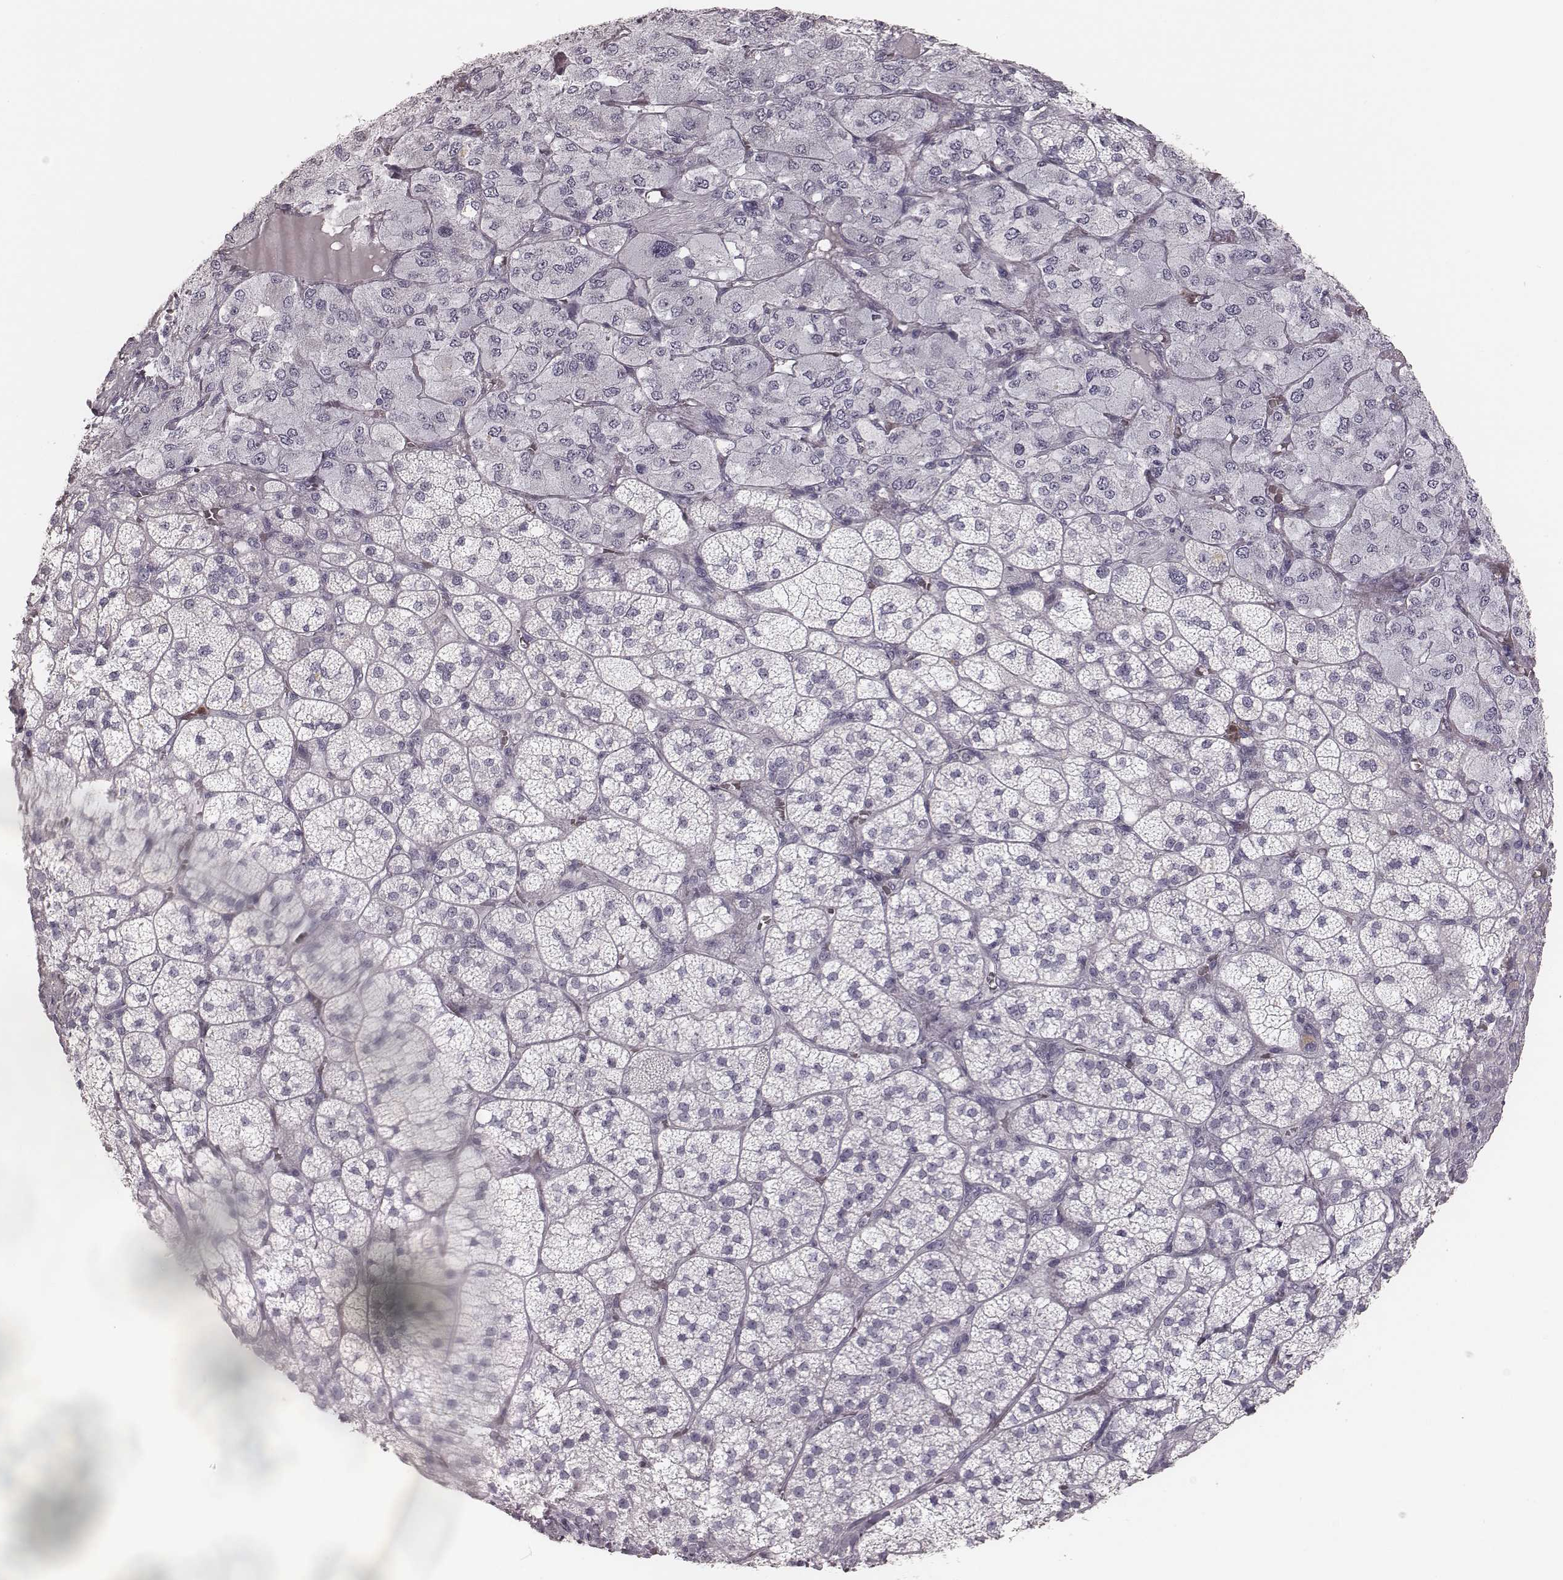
{"staining": {"intensity": "negative", "quantity": "none", "location": "none"}, "tissue": "adrenal gland", "cell_type": "Glandular cells", "image_type": "normal", "snomed": [{"axis": "morphology", "description": "Normal tissue, NOS"}, {"axis": "topography", "description": "Adrenal gland"}], "caption": "Immunohistochemistry of unremarkable adrenal gland displays no staining in glandular cells.", "gene": "ELANE", "patient": {"sex": "female", "age": 60}}